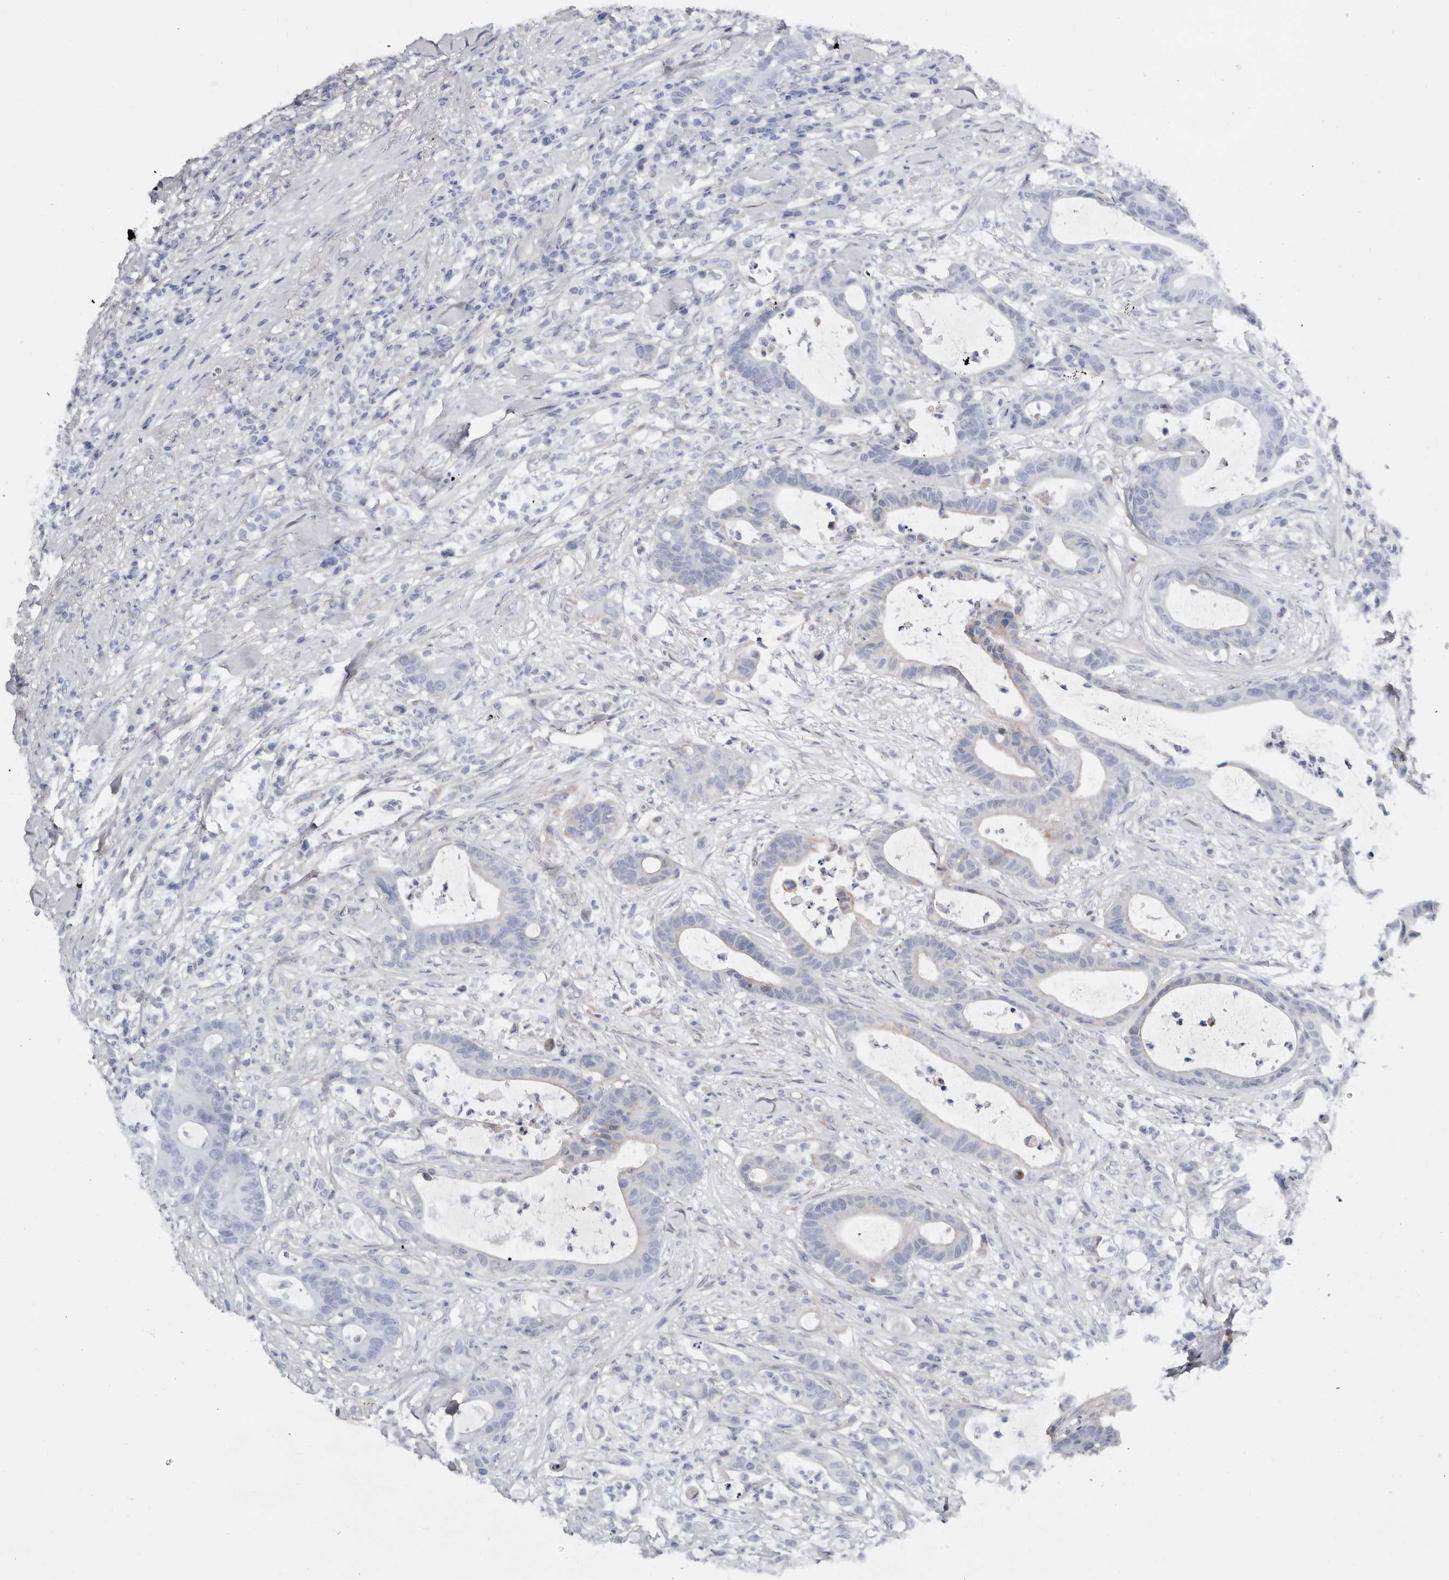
{"staining": {"intensity": "negative", "quantity": "none", "location": "none"}, "tissue": "colorectal cancer", "cell_type": "Tumor cells", "image_type": "cancer", "snomed": [{"axis": "morphology", "description": "Adenocarcinoma, NOS"}, {"axis": "topography", "description": "Colon"}], "caption": "The micrograph exhibits no staining of tumor cells in colorectal cancer (adenocarcinoma).", "gene": "SBDS", "patient": {"sex": "female", "age": 84}}